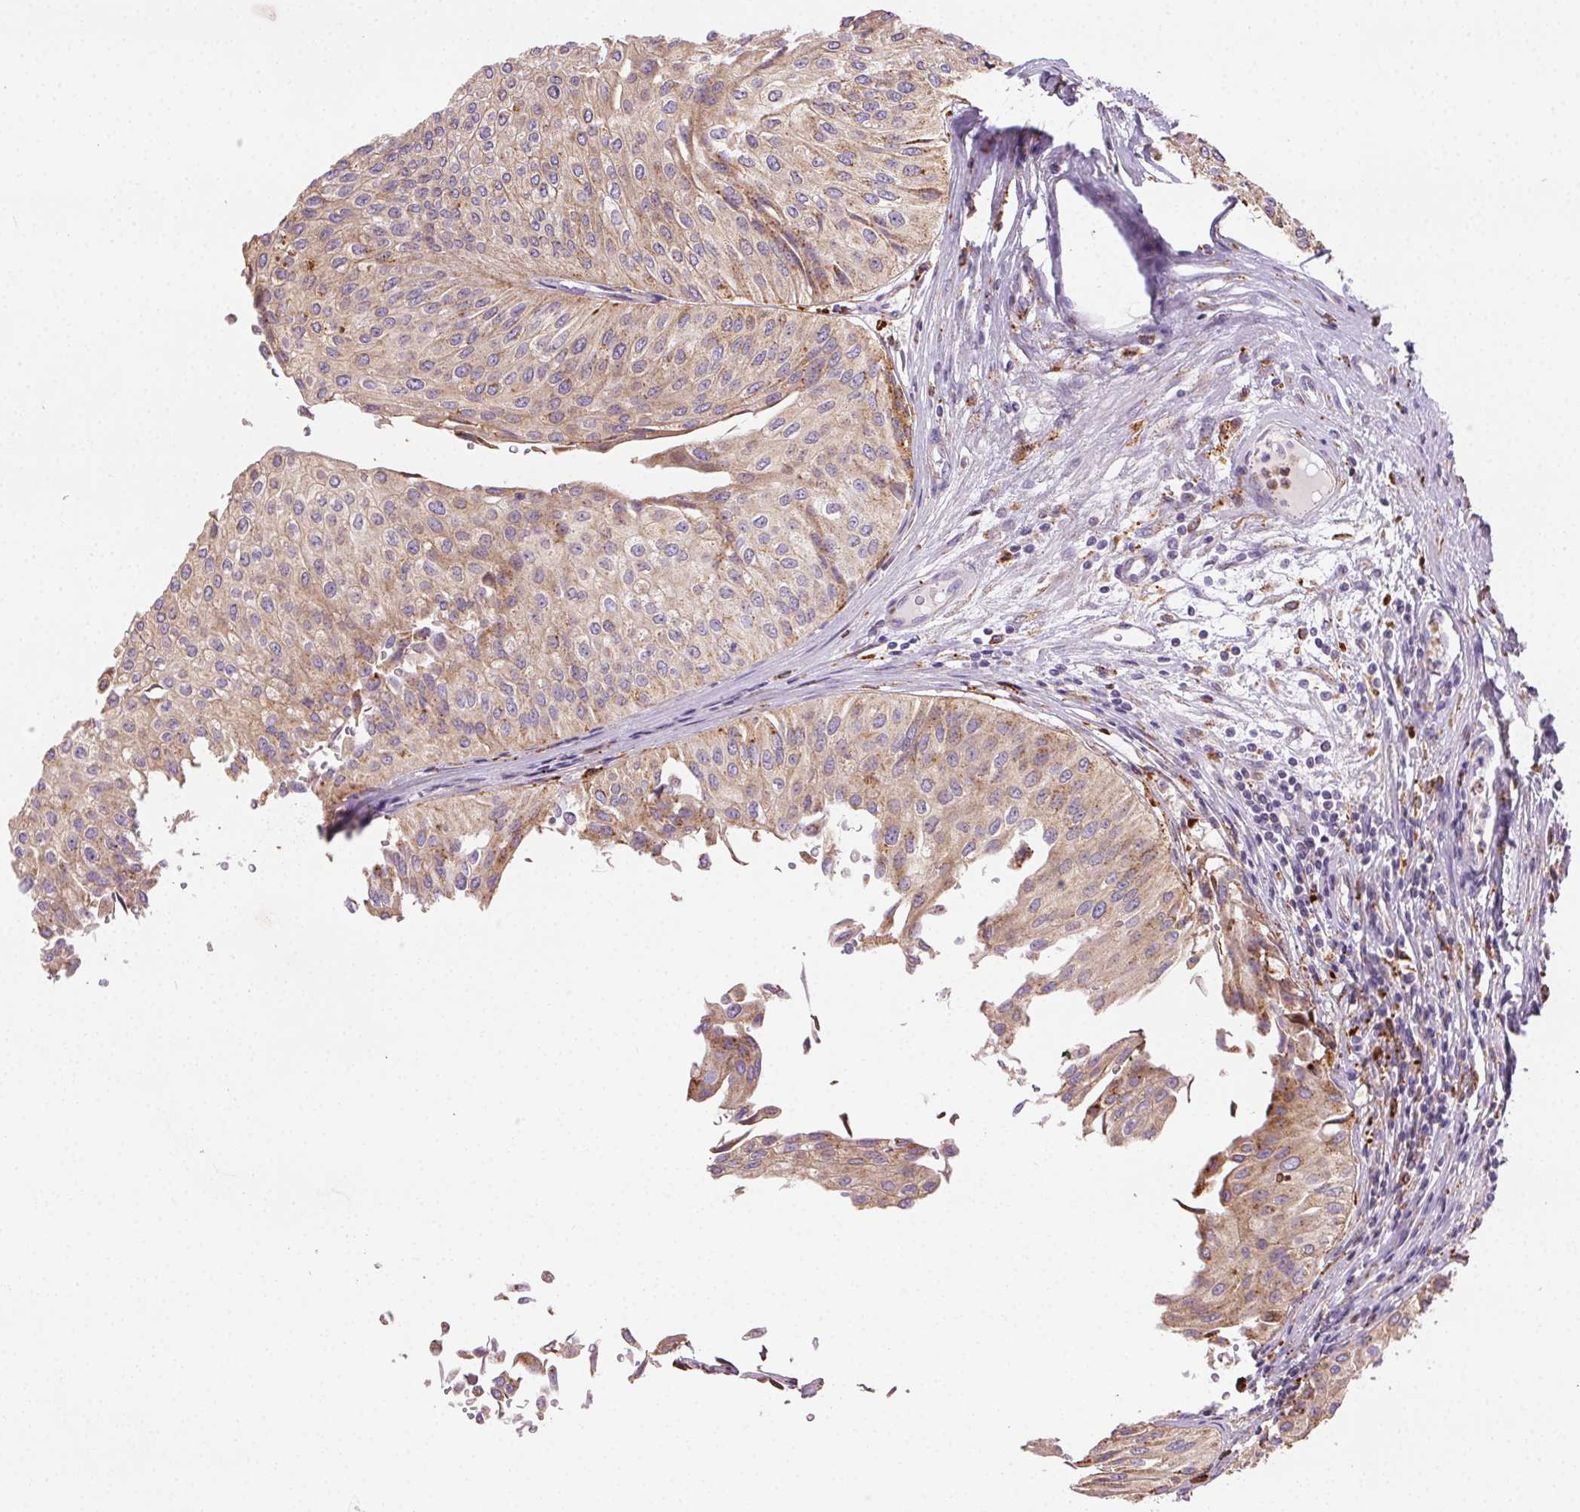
{"staining": {"intensity": "weak", "quantity": "25%-75%", "location": "cytoplasmic/membranous"}, "tissue": "urothelial cancer", "cell_type": "Tumor cells", "image_type": "cancer", "snomed": [{"axis": "morphology", "description": "Urothelial carcinoma, NOS"}, {"axis": "topography", "description": "Urinary bladder"}], "caption": "The immunohistochemical stain highlights weak cytoplasmic/membranous positivity in tumor cells of transitional cell carcinoma tissue. (brown staining indicates protein expression, while blue staining denotes nuclei).", "gene": "SCPEP1", "patient": {"sex": "male", "age": 67}}